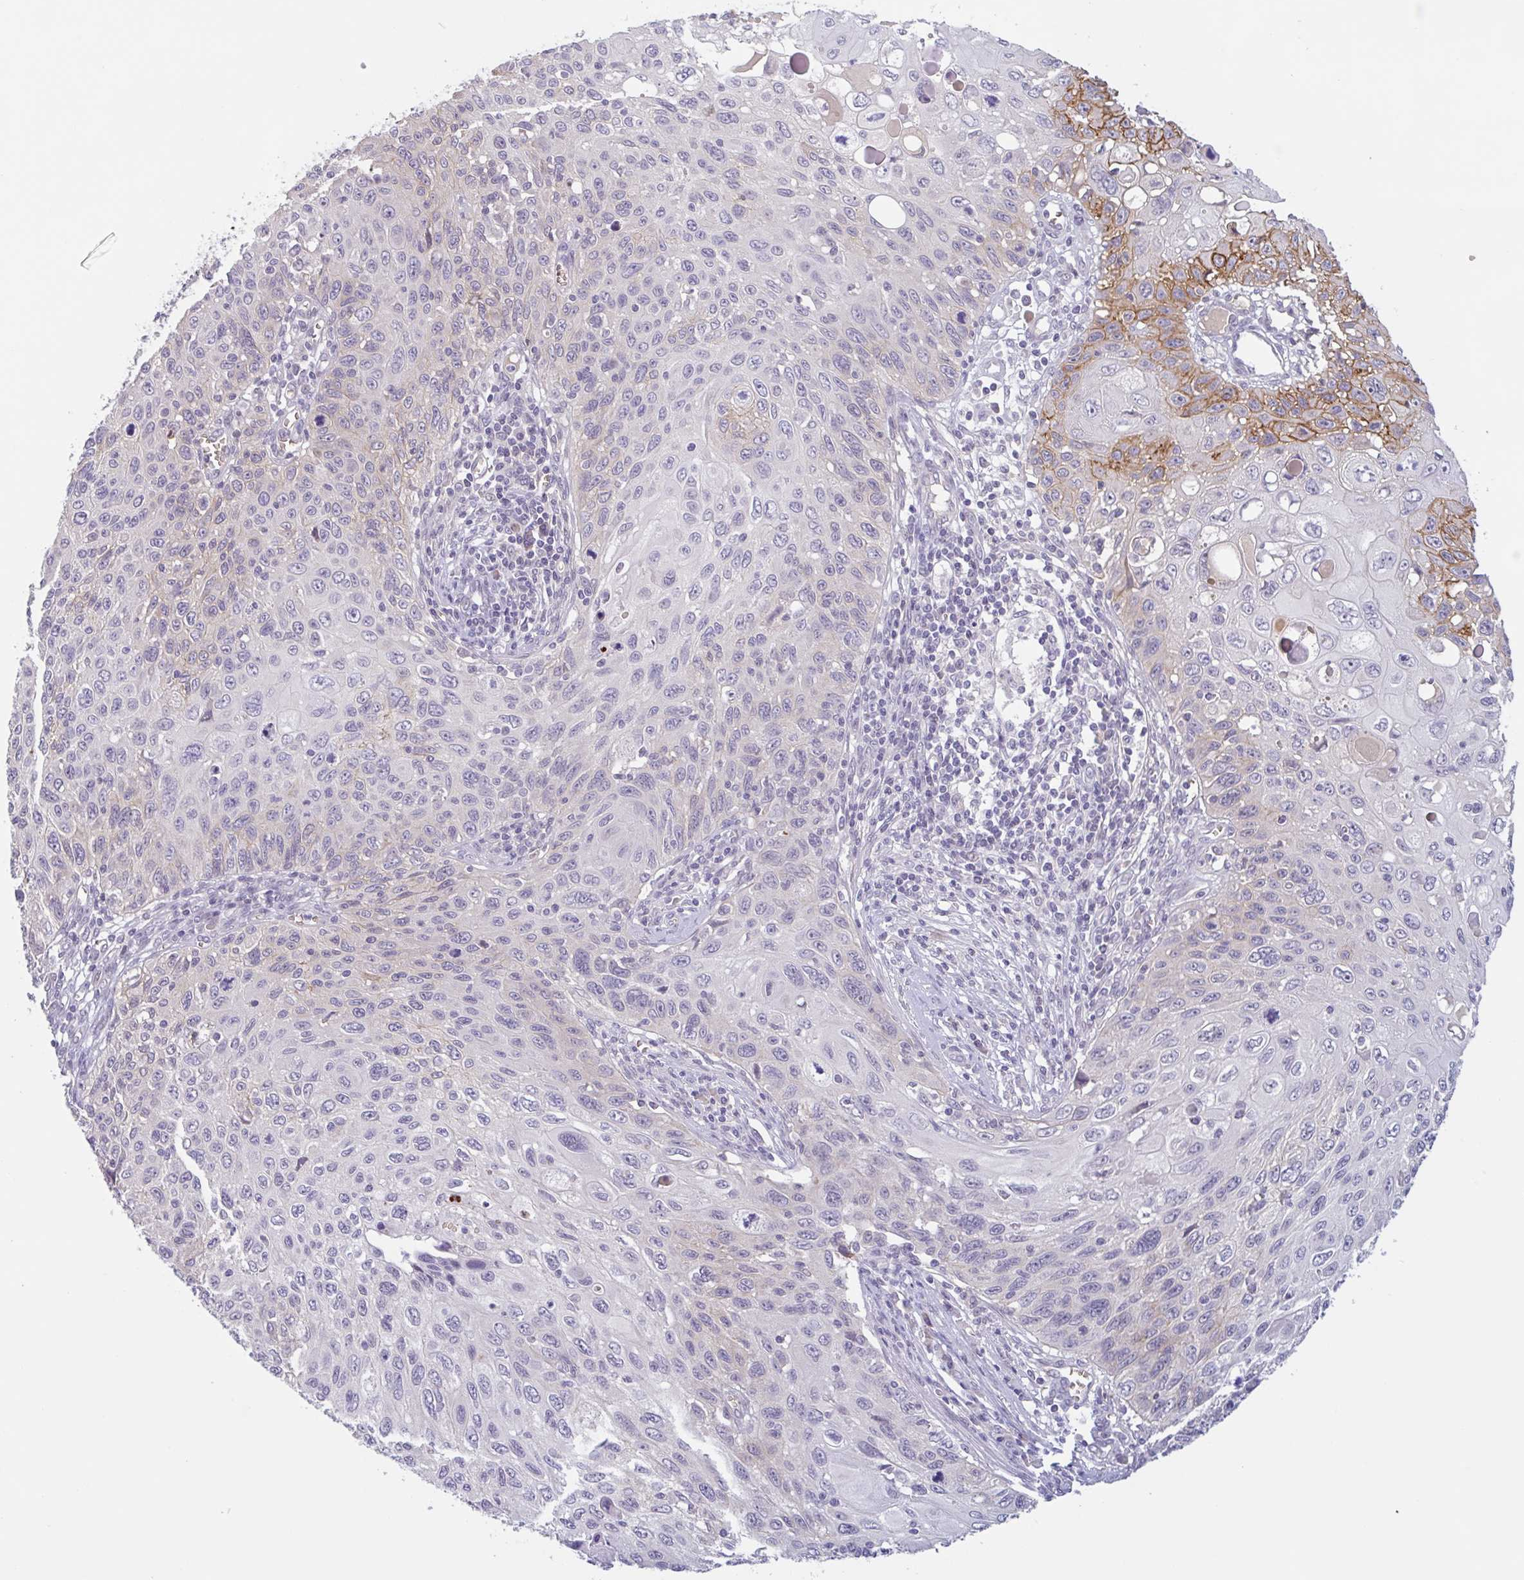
{"staining": {"intensity": "moderate", "quantity": "<25%", "location": "cytoplasmic/membranous"}, "tissue": "cervical cancer", "cell_type": "Tumor cells", "image_type": "cancer", "snomed": [{"axis": "morphology", "description": "Squamous cell carcinoma, NOS"}, {"axis": "topography", "description": "Cervix"}], "caption": "Moderate cytoplasmic/membranous protein positivity is identified in approximately <25% of tumor cells in squamous cell carcinoma (cervical).", "gene": "RHAG", "patient": {"sex": "female", "age": 70}}